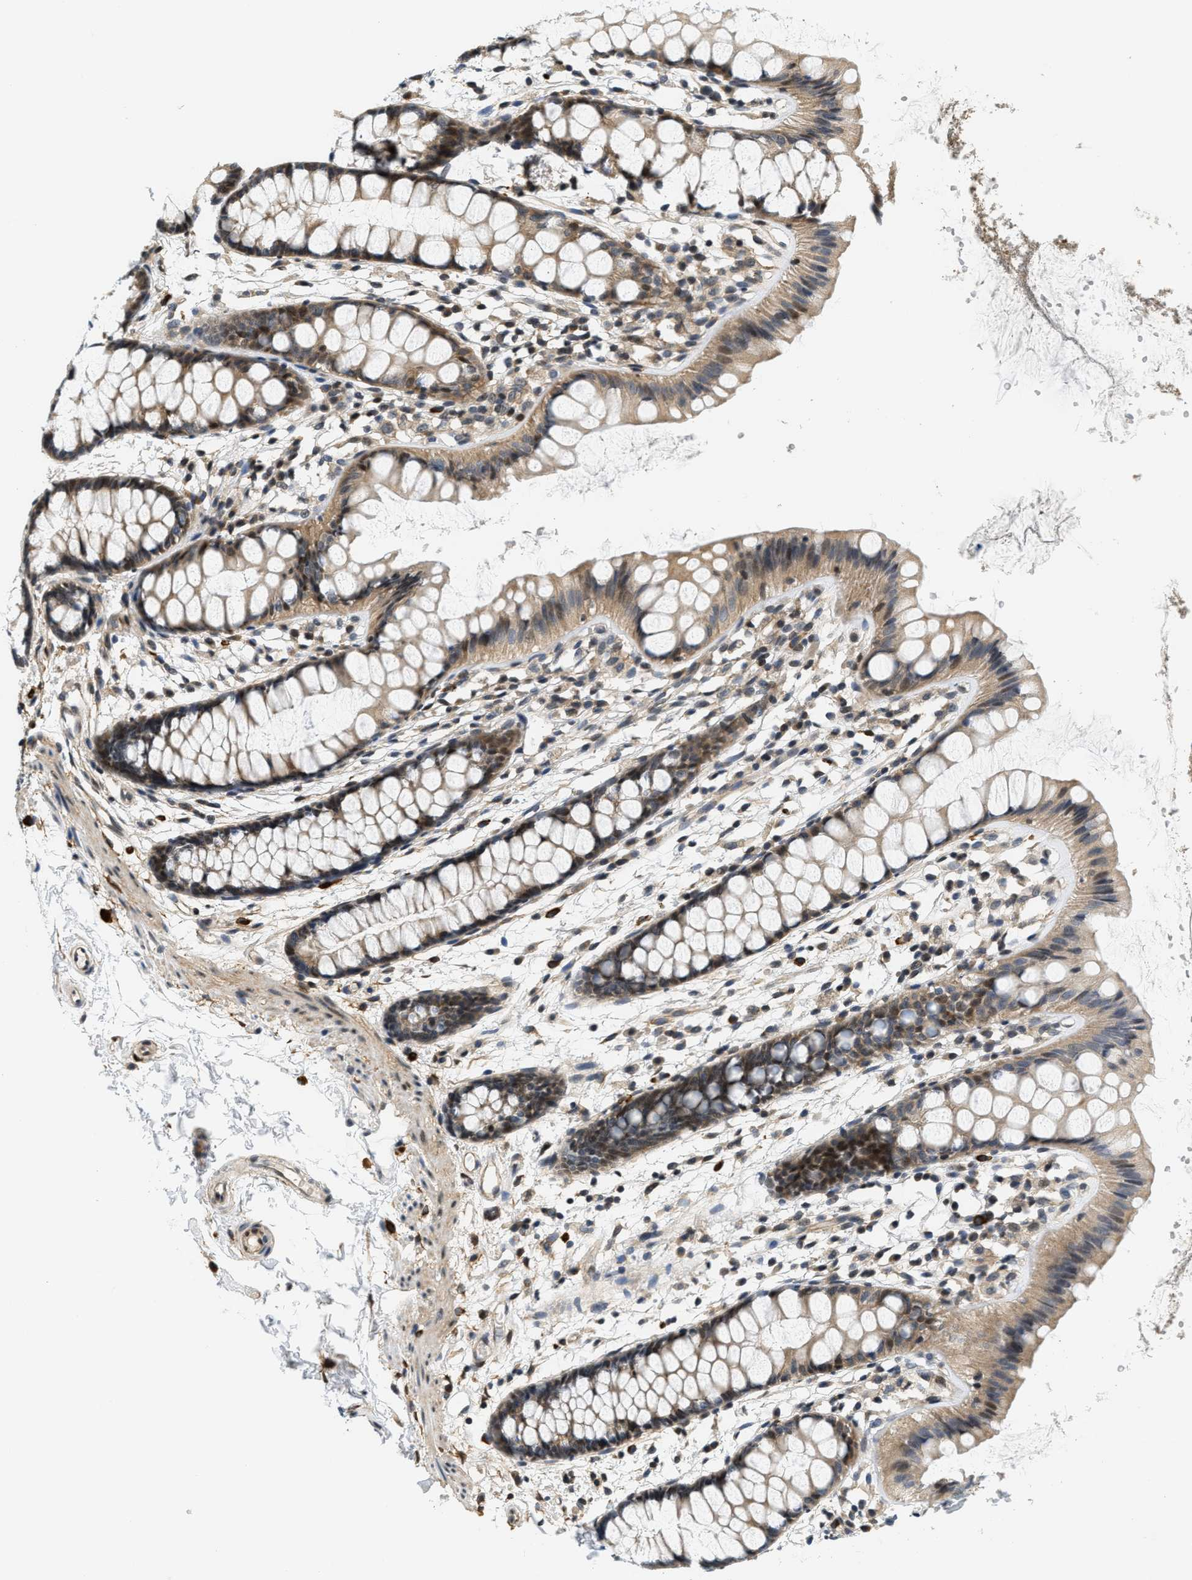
{"staining": {"intensity": "moderate", "quantity": ">75%", "location": "cytoplasmic/membranous,nuclear"}, "tissue": "rectum", "cell_type": "Glandular cells", "image_type": "normal", "snomed": [{"axis": "morphology", "description": "Normal tissue, NOS"}, {"axis": "topography", "description": "Rectum"}], "caption": "Brown immunohistochemical staining in benign rectum exhibits moderate cytoplasmic/membranous,nuclear expression in approximately >75% of glandular cells.", "gene": "KMT2A", "patient": {"sex": "female", "age": 66}}